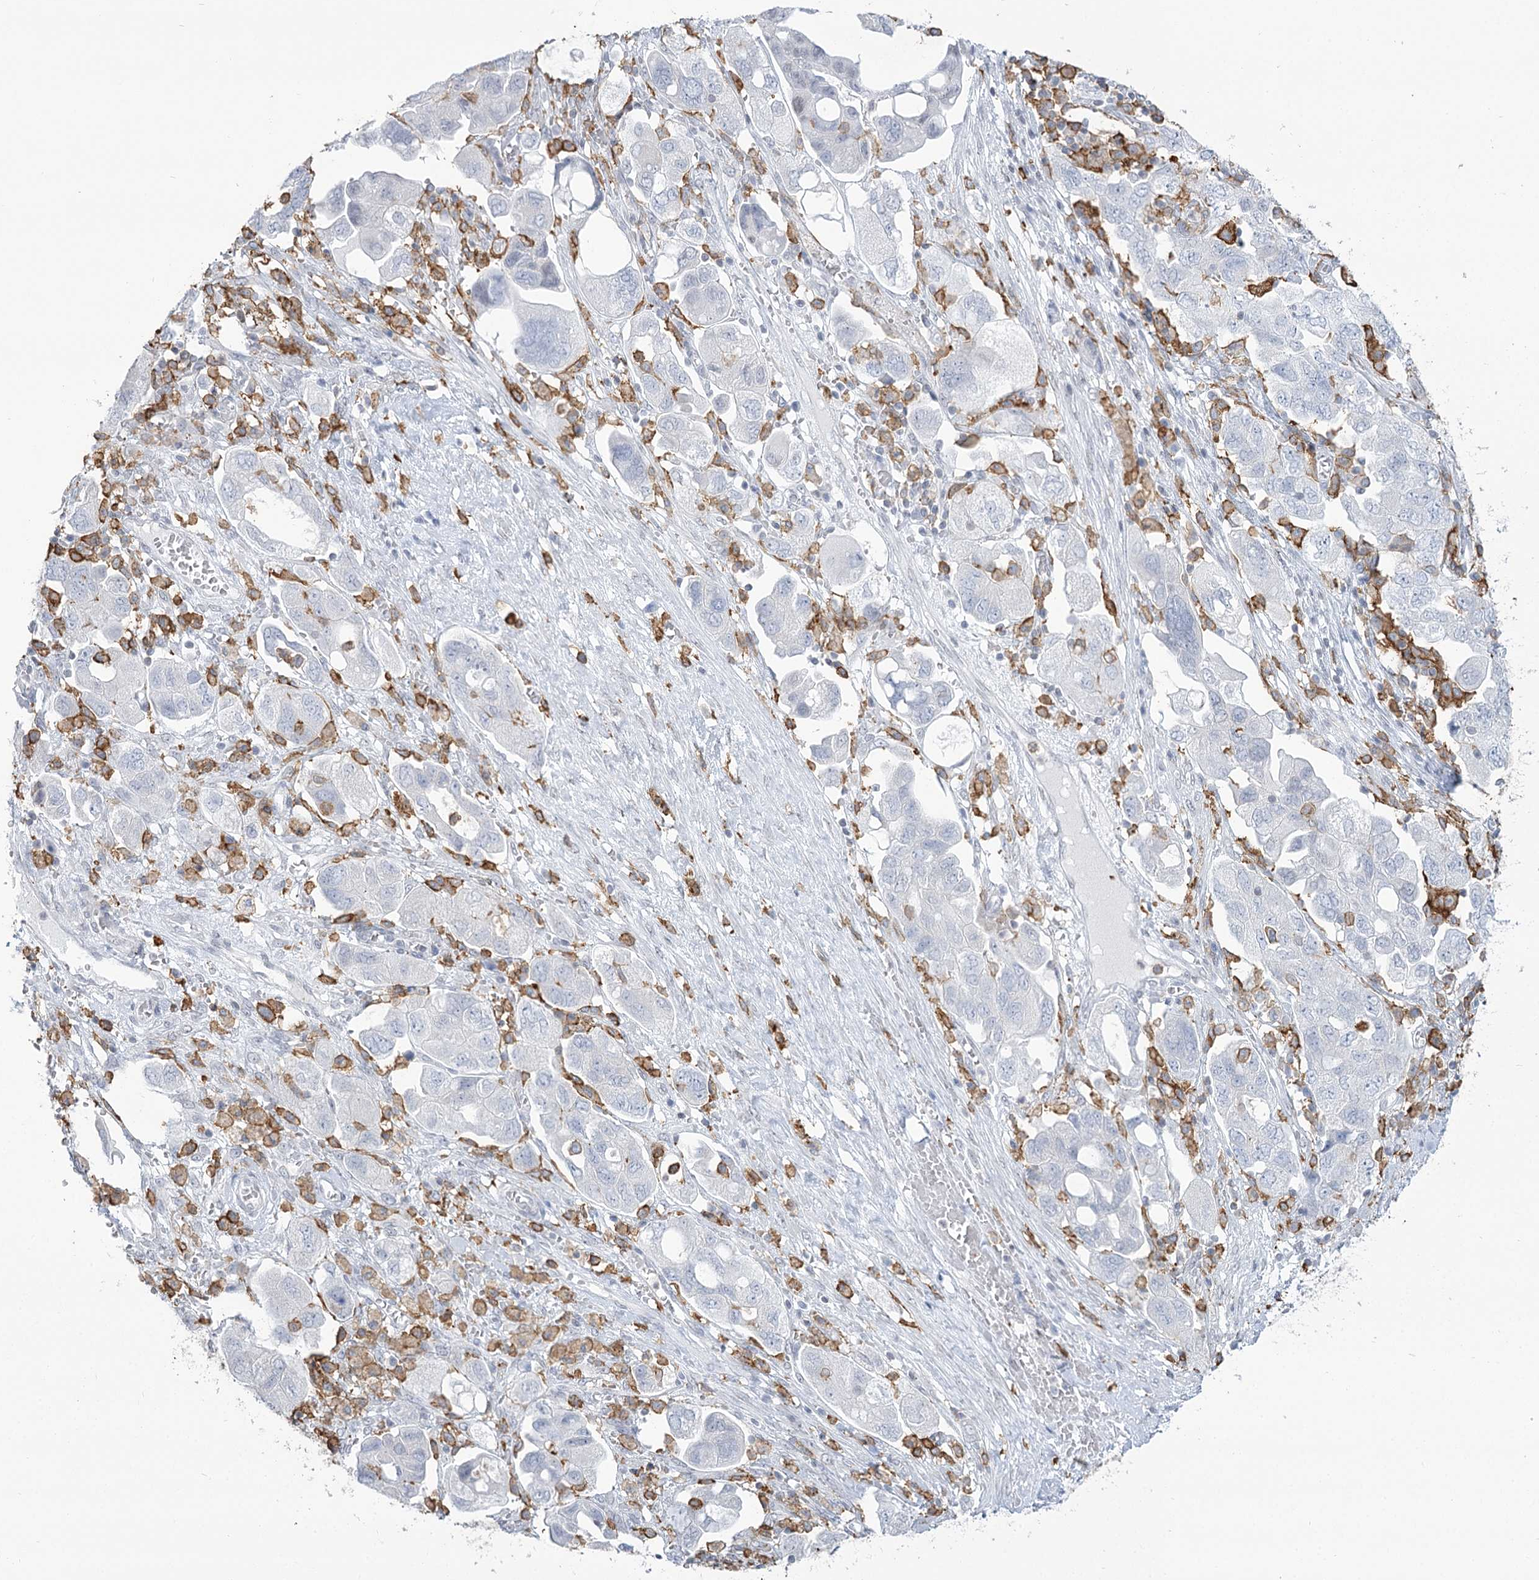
{"staining": {"intensity": "negative", "quantity": "none", "location": "none"}, "tissue": "ovarian cancer", "cell_type": "Tumor cells", "image_type": "cancer", "snomed": [{"axis": "morphology", "description": "Carcinoma, NOS"}, {"axis": "morphology", "description": "Cystadenocarcinoma, serous, NOS"}, {"axis": "topography", "description": "Ovary"}], "caption": "Human ovarian carcinoma stained for a protein using immunohistochemistry reveals no positivity in tumor cells.", "gene": "C11orf1", "patient": {"sex": "female", "age": 69}}